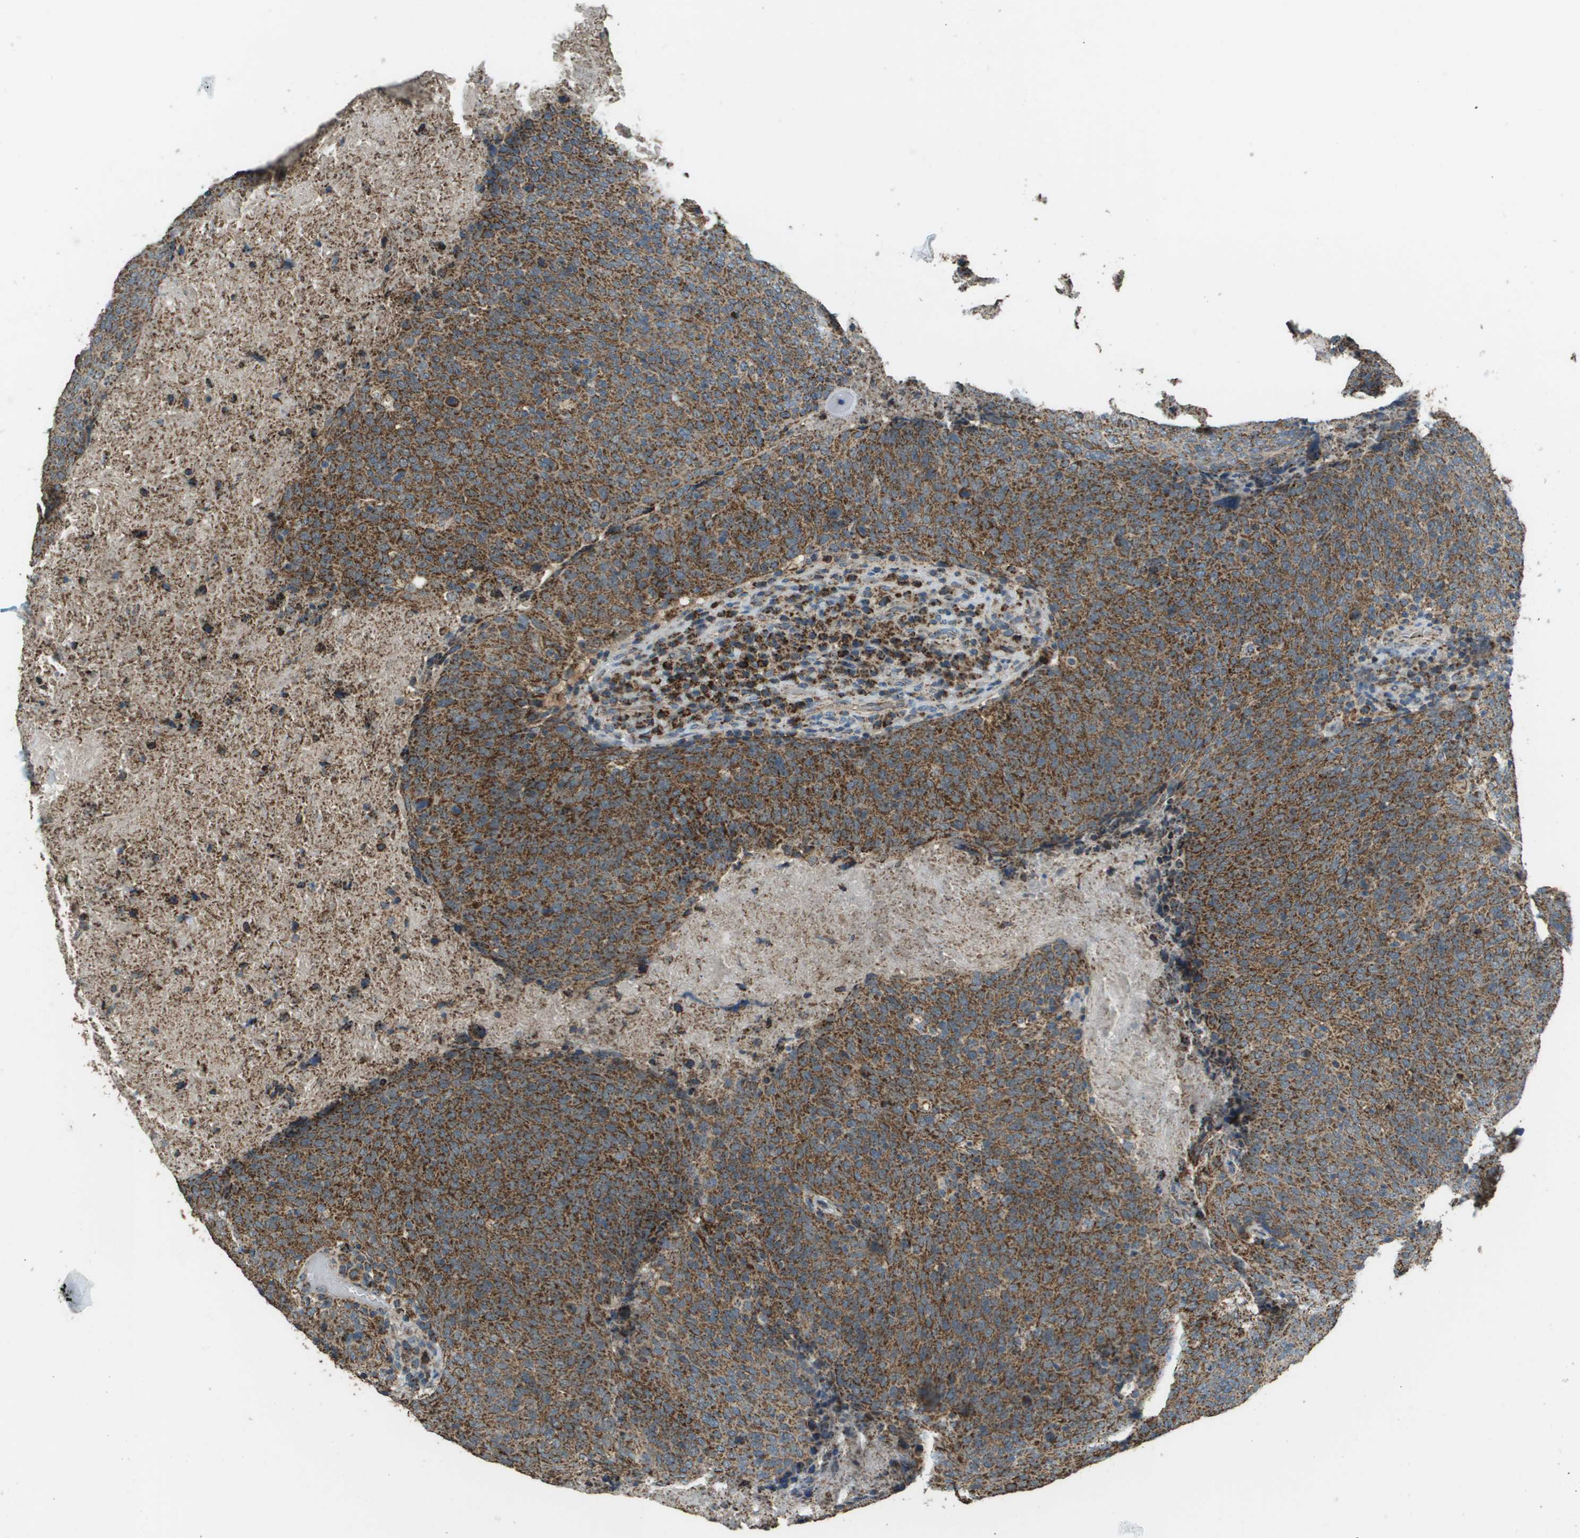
{"staining": {"intensity": "strong", "quantity": ">75%", "location": "cytoplasmic/membranous"}, "tissue": "head and neck cancer", "cell_type": "Tumor cells", "image_type": "cancer", "snomed": [{"axis": "morphology", "description": "Squamous cell carcinoma, NOS"}, {"axis": "morphology", "description": "Squamous cell carcinoma, metastatic, NOS"}, {"axis": "topography", "description": "Lymph node"}, {"axis": "topography", "description": "Head-Neck"}], "caption": "Protein staining exhibits strong cytoplasmic/membranous staining in about >75% of tumor cells in head and neck cancer.", "gene": "FH", "patient": {"sex": "male", "age": 62}}